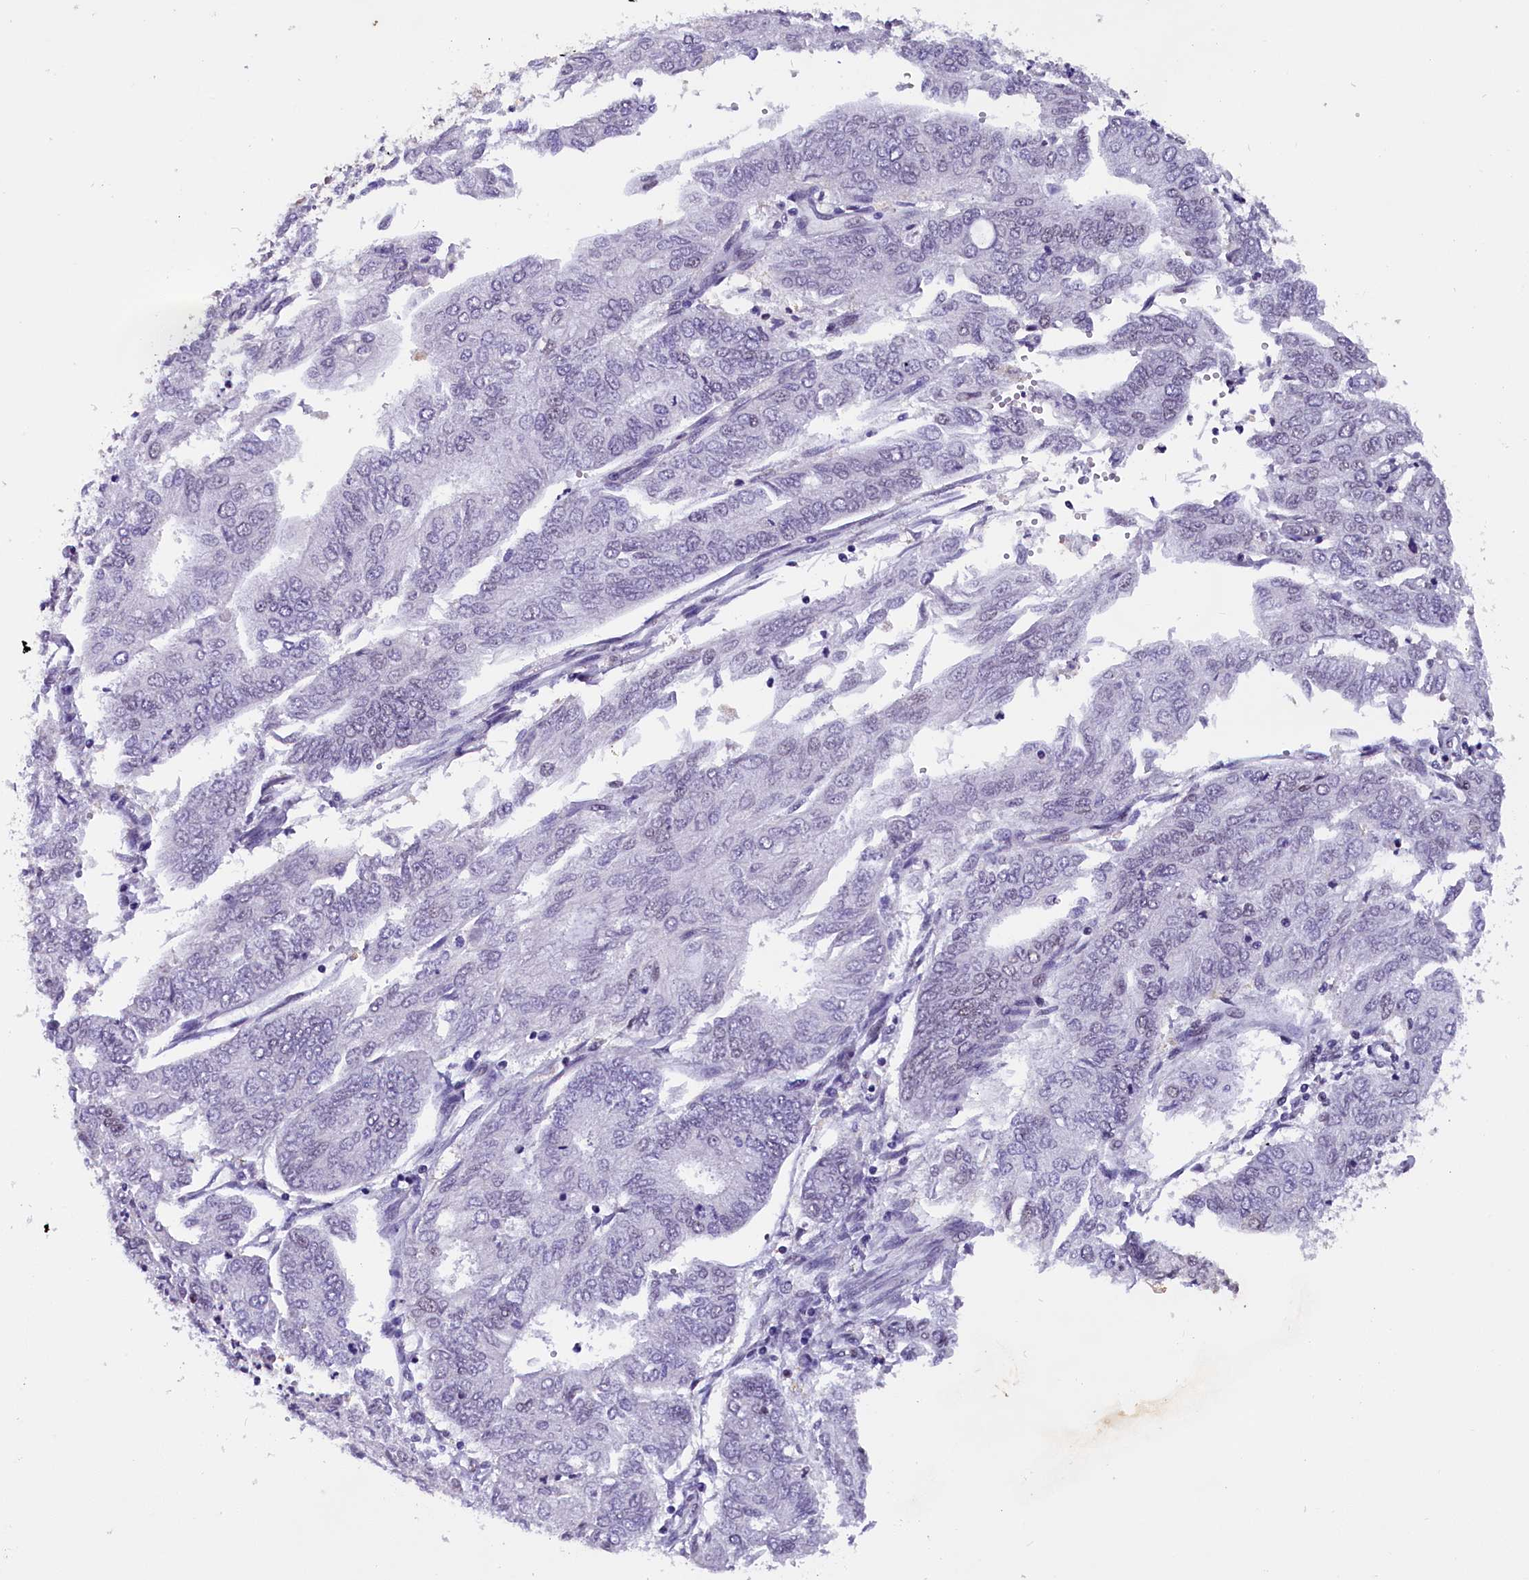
{"staining": {"intensity": "weak", "quantity": "<25%", "location": "nuclear"}, "tissue": "endometrial cancer", "cell_type": "Tumor cells", "image_type": "cancer", "snomed": [{"axis": "morphology", "description": "Adenocarcinoma, NOS"}, {"axis": "topography", "description": "Endometrium"}], "caption": "DAB immunohistochemical staining of human endometrial cancer (adenocarcinoma) reveals no significant staining in tumor cells.", "gene": "ZC3H4", "patient": {"sex": "female", "age": 68}}